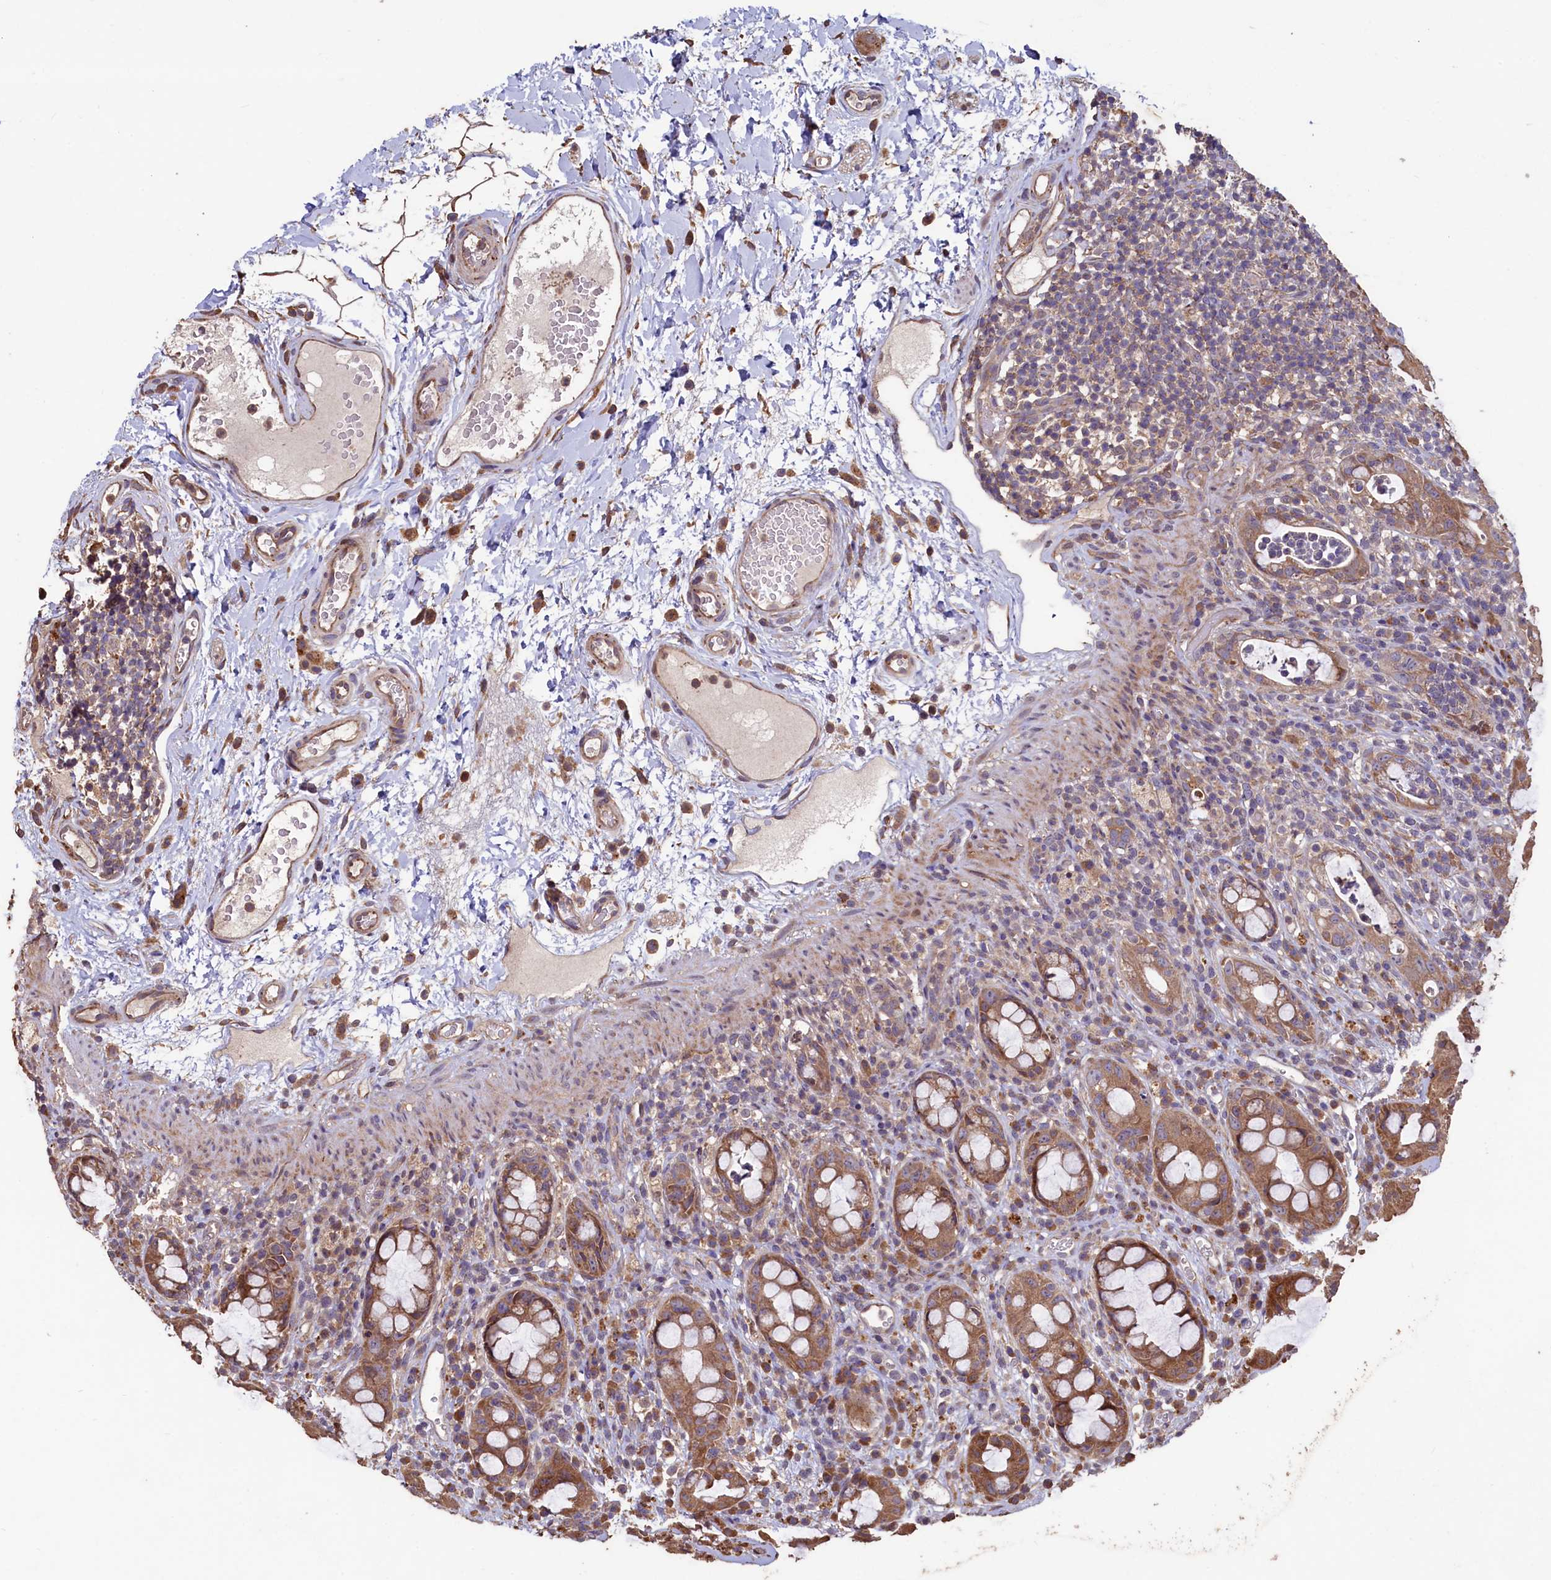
{"staining": {"intensity": "moderate", "quantity": ">75%", "location": "cytoplasmic/membranous"}, "tissue": "rectum", "cell_type": "Glandular cells", "image_type": "normal", "snomed": [{"axis": "morphology", "description": "Normal tissue, NOS"}, {"axis": "topography", "description": "Rectum"}], "caption": "Immunohistochemistry of benign human rectum reveals medium levels of moderate cytoplasmic/membranous positivity in about >75% of glandular cells.", "gene": "TMEM98", "patient": {"sex": "female", "age": 57}}